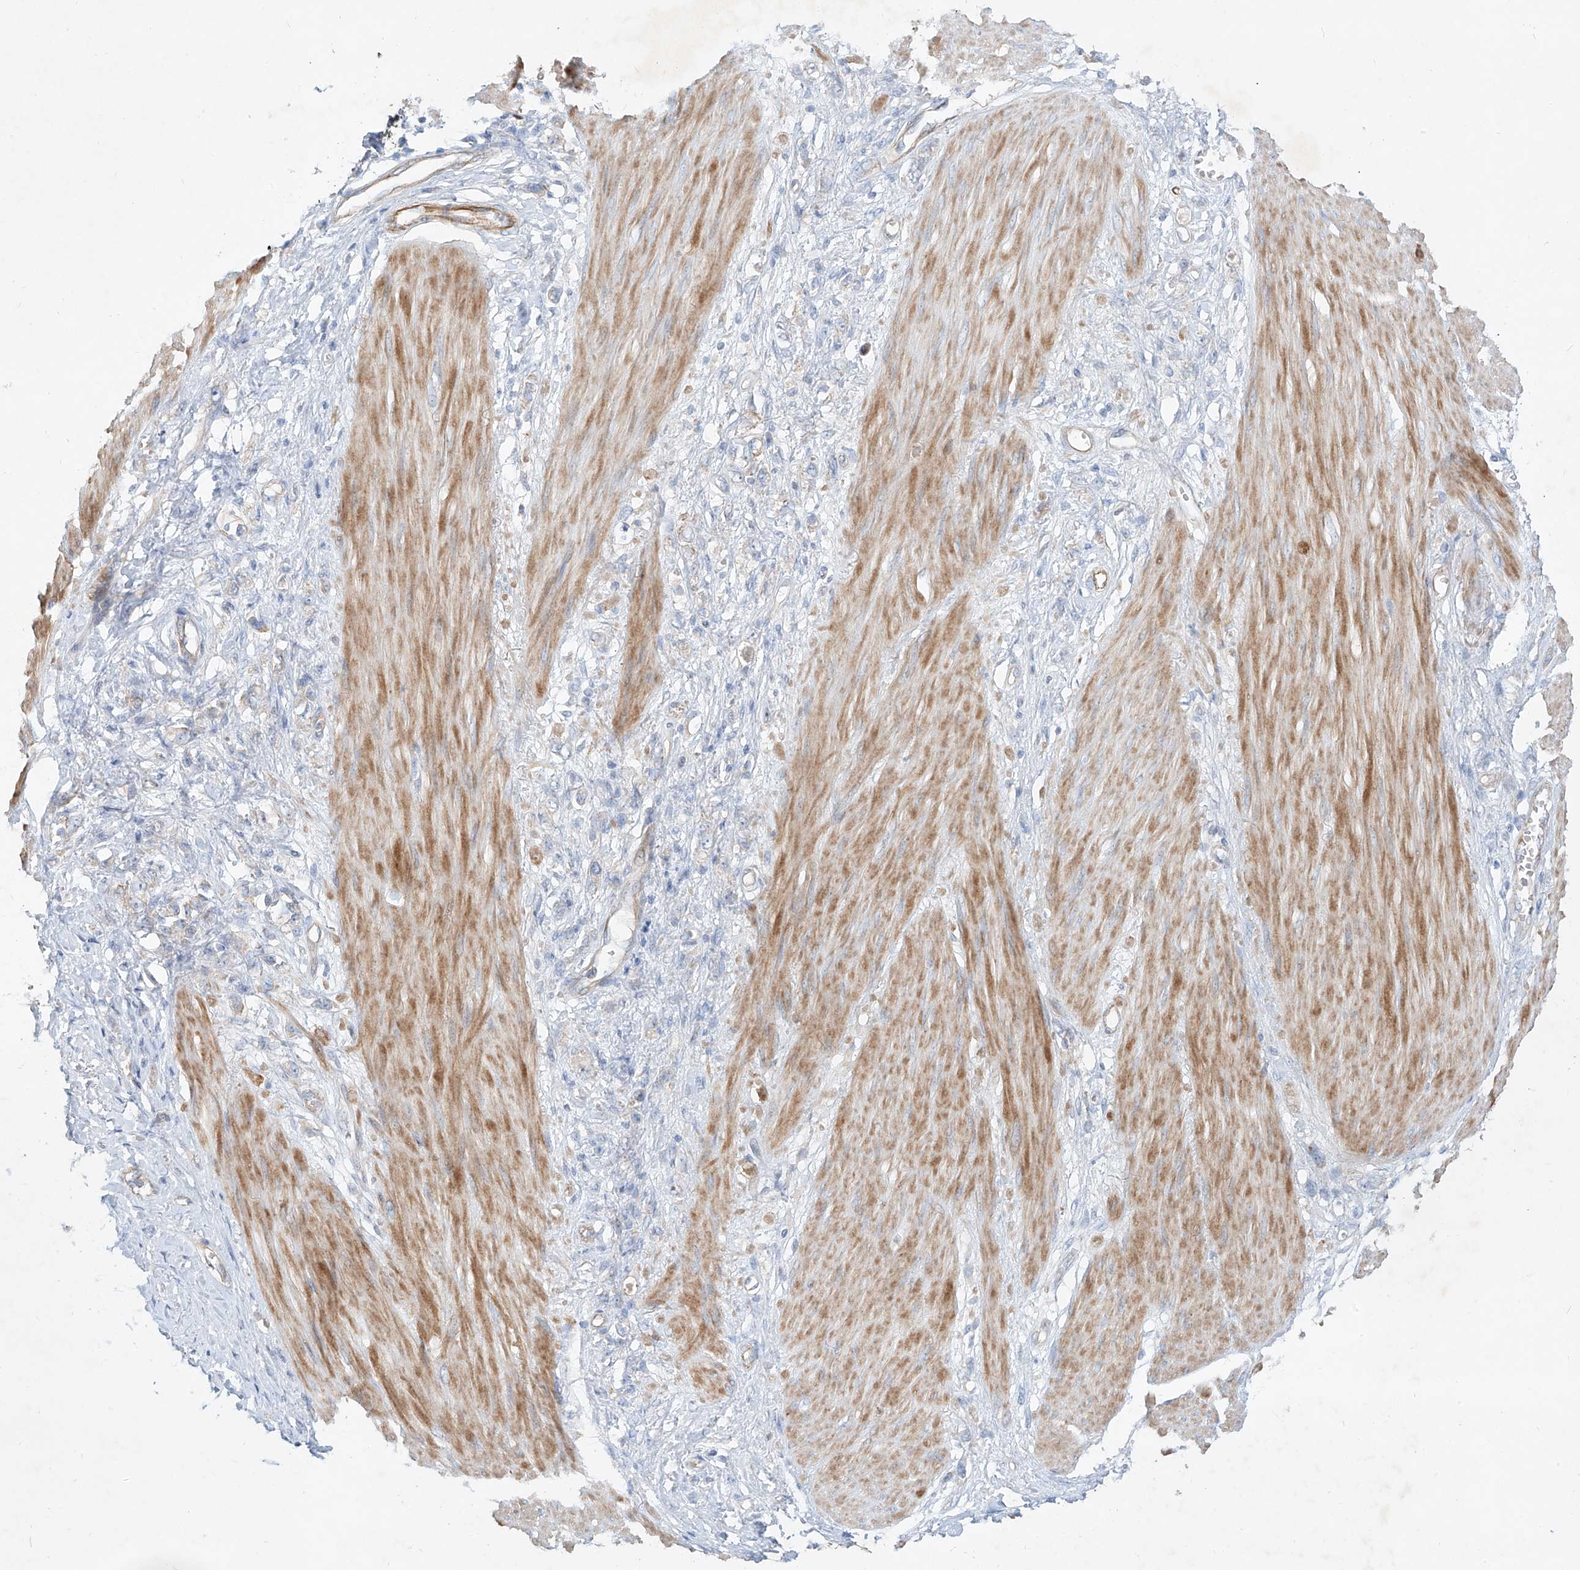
{"staining": {"intensity": "negative", "quantity": "none", "location": "none"}, "tissue": "stomach cancer", "cell_type": "Tumor cells", "image_type": "cancer", "snomed": [{"axis": "morphology", "description": "Adenocarcinoma, NOS"}, {"axis": "topography", "description": "Stomach"}], "caption": "Immunohistochemical staining of human stomach adenocarcinoma shows no significant expression in tumor cells.", "gene": "AJM1", "patient": {"sex": "female", "age": 76}}